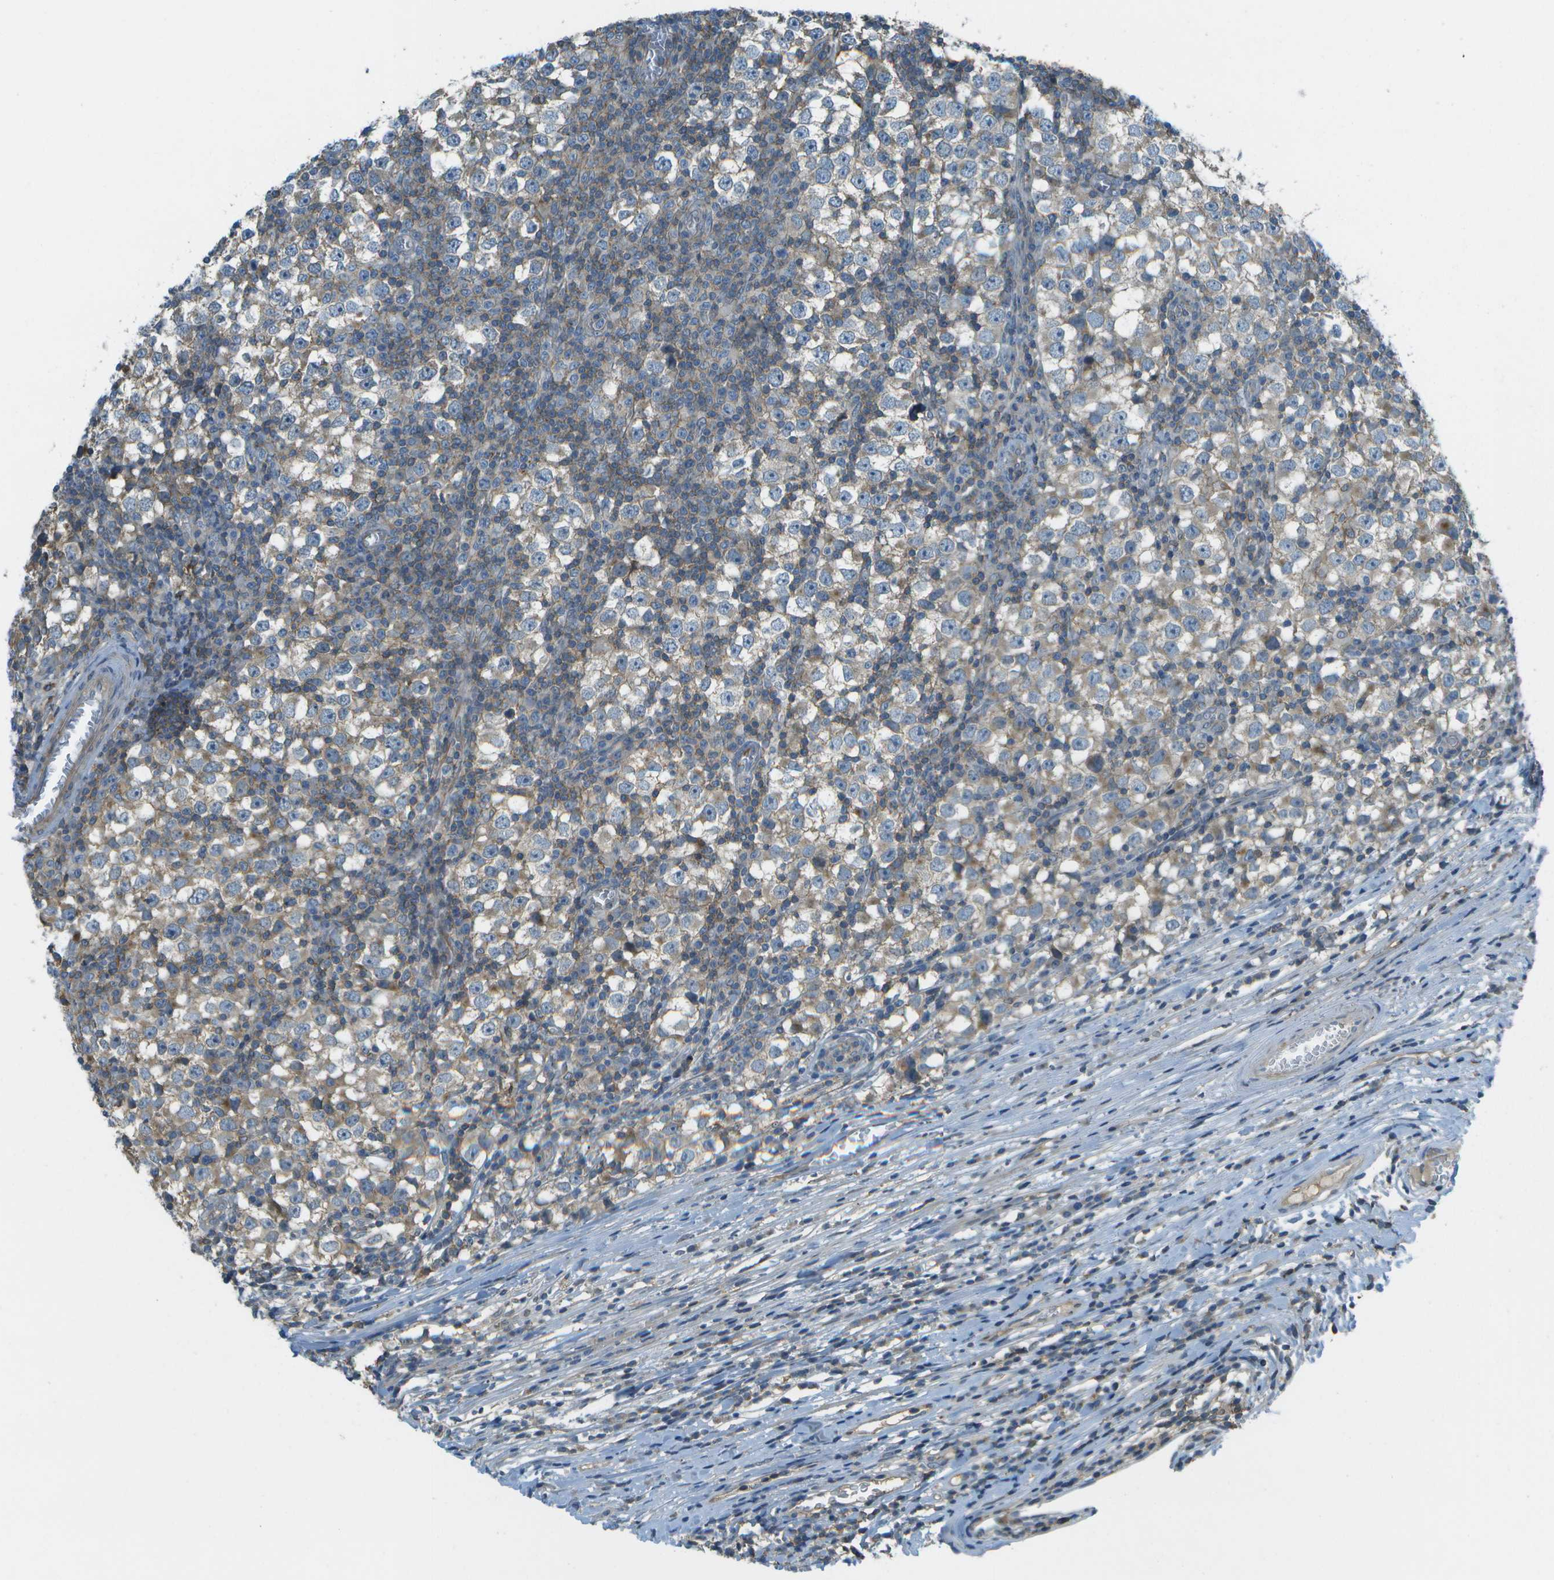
{"staining": {"intensity": "weak", "quantity": "<25%", "location": "cytoplasmic/membranous"}, "tissue": "testis cancer", "cell_type": "Tumor cells", "image_type": "cancer", "snomed": [{"axis": "morphology", "description": "Seminoma, NOS"}, {"axis": "topography", "description": "Testis"}], "caption": "An IHC photomicrograph of testis cancer is shown. There is no staining in tumor cells of testis cancer. (Stains: DAB (3,3'-diaminobenzidine) immunohistochemistry with hematoxylin counter stain, Microscopy: brightfield microscopy at high magnification).", "gene": "LRRC66", "patient": {"sex": "male", "age": 65}}